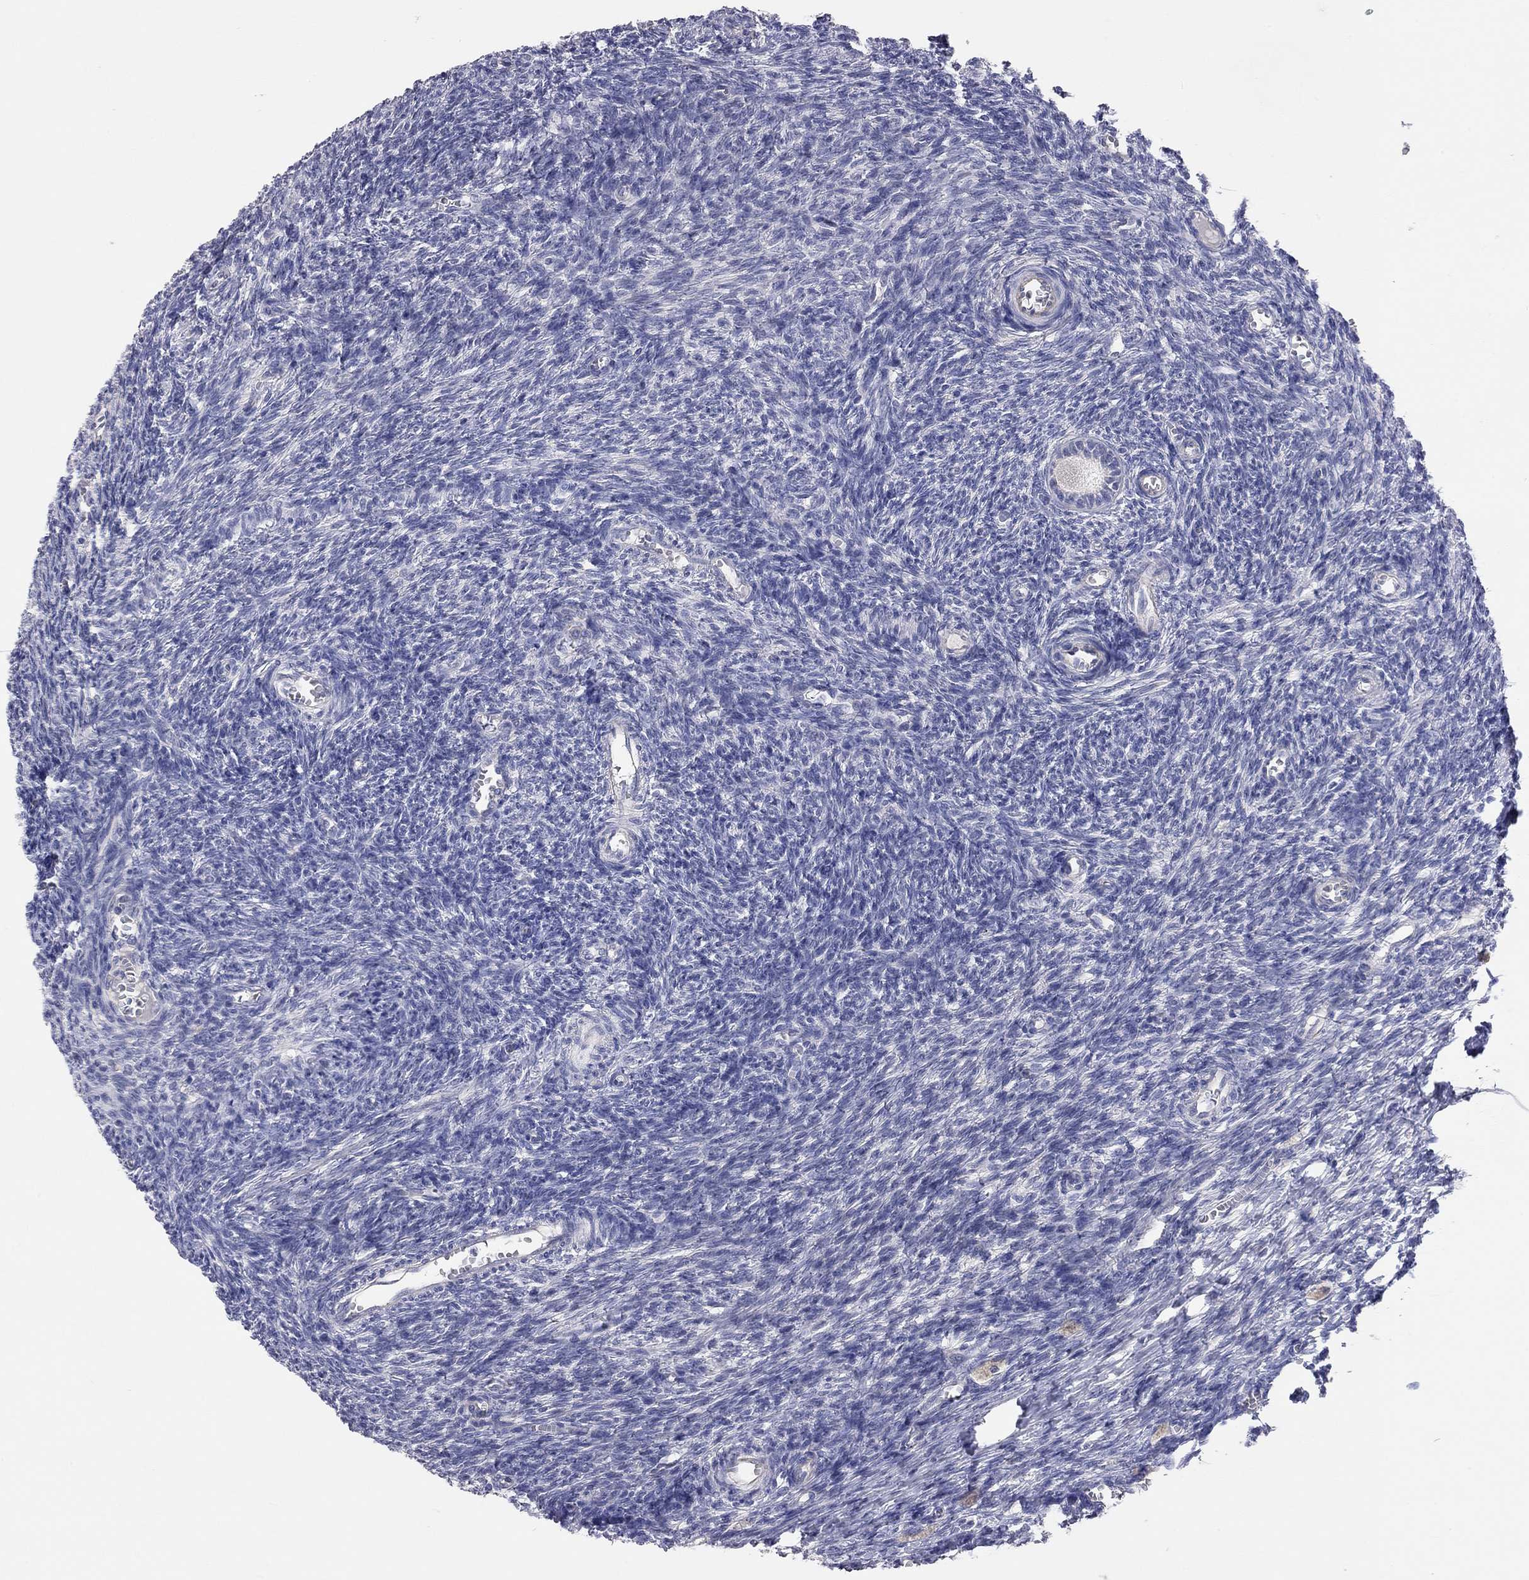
{"staining": {"intensity": "negative", "quantity": "none", "location": "none"}, "tissue": "ovary", "cell_type": "Follicle cells", "image_type": "normal", "snomed": [{"axis": "morphology", "description": "Normal tissue, NOS"}, {"axis": "topography", "description": "Ovary"}], "caption": "Follicle cells show no significant protein expression in benign ovary.", "gene": "KCNB1", "patient": {"sex": "female", "age": 27}}